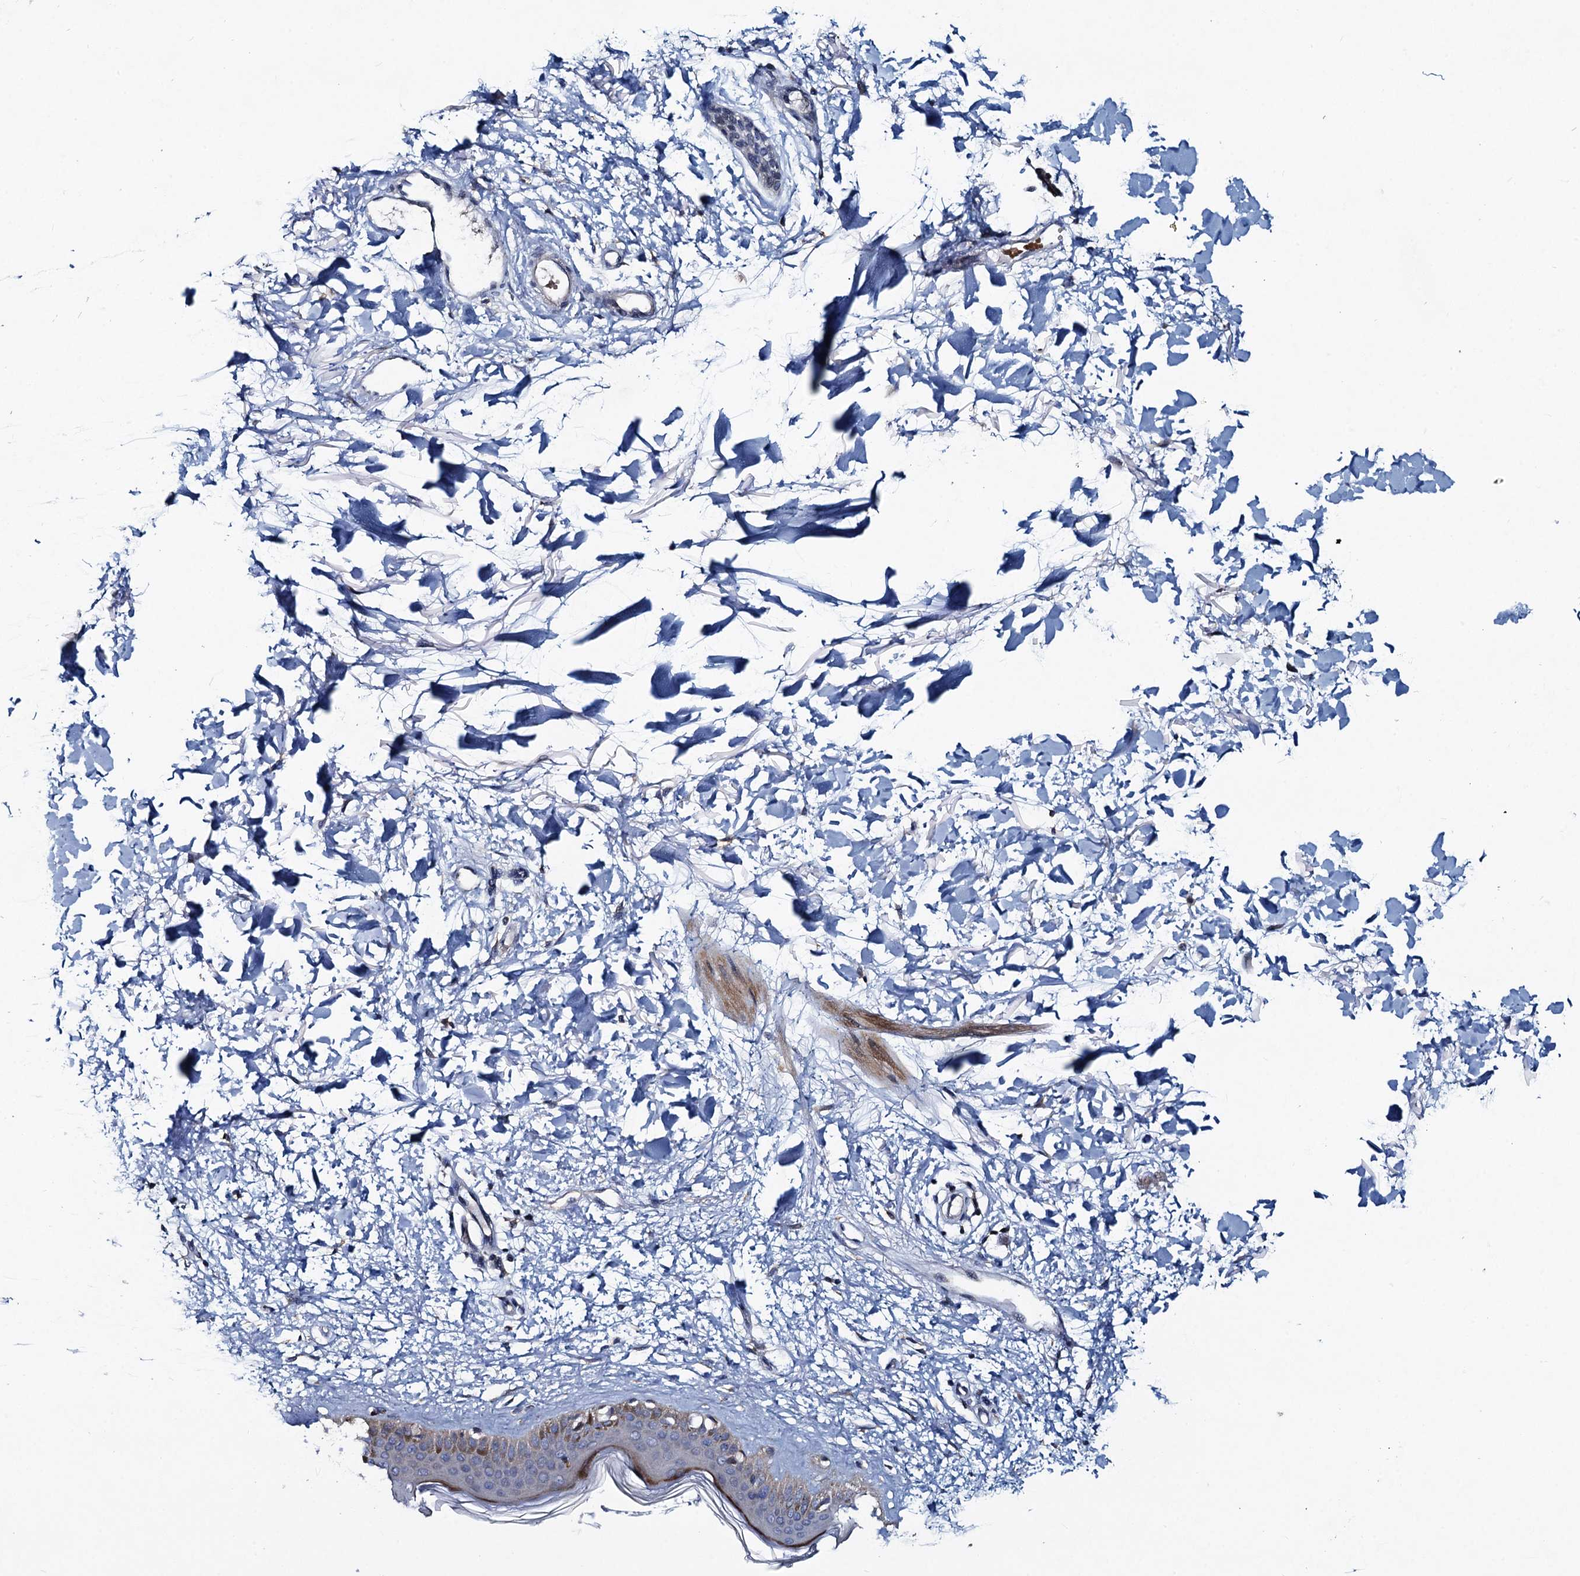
{"staining": {"intensity": "moderate", "quantity": "25%-75%", "location": "cytoplasmic/membranous"}, "tissue": "skin", "cell_type": "Fibroblasts", "image_type": "normal", "snomed": [{"axis": "morphology", "description": "Normal tissue, NOS"}, {"axis": "topography", "description": "Skin"}], "caption": "Immunohistochemistry (IHC) staining of unremarkable skin, which reveals medium levels of moderate cytoplasmic/membranous staining in approximately 25%-75% of fibroblasts indicating moderate cytoplasmic/membranous protein staining. The staining was performed using DAB (brown) for protein detection and nuclei were counterstained in hematoxylin (blue).", "gene": "ATOSA", "patient": {"sex": "female", "age": 58}}